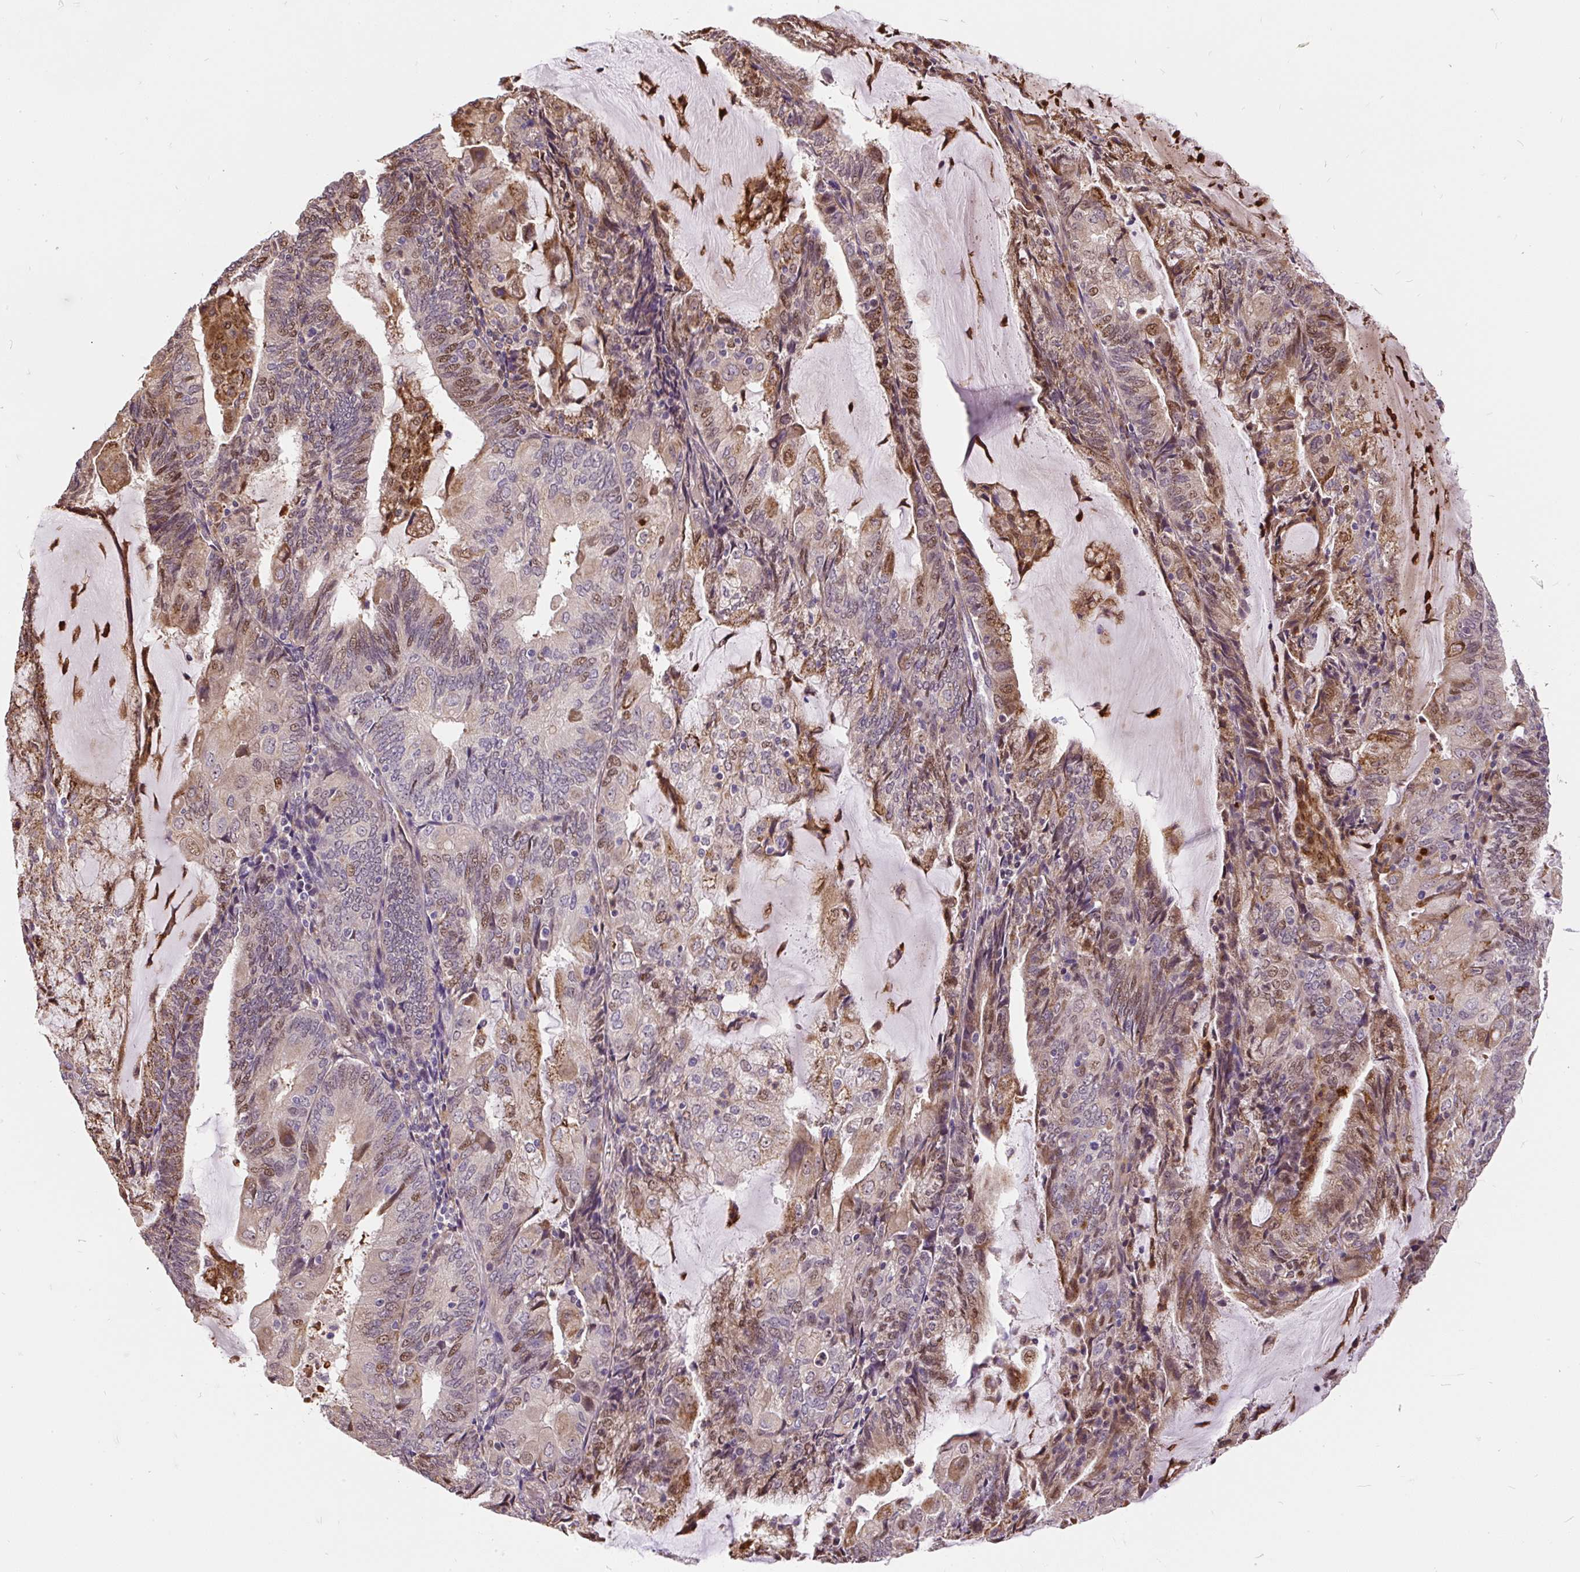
{"staining": {"intensity": "moderate", "quantity": "<25%", "location": "cytoplasmic/membranous,nuclear"}, "tissue": "endometrial cancer", "cell_type": "Tumor cells", "image_type": "cancer", "snomed": [{"axis": "morphology", "description": "Adenocarcinoma, NOS"}, {"axis": "topography", "description": "Endometrium"}], "caption": "Immunohistochemical staining of endometrial cancer exhibits low levels of moderate cytoplasmic/membranous and nuclear protein expression in approximately <25% of tumor cells.", "gene": "PUS7L", "patient": {"sex": "female", "age": 81}}